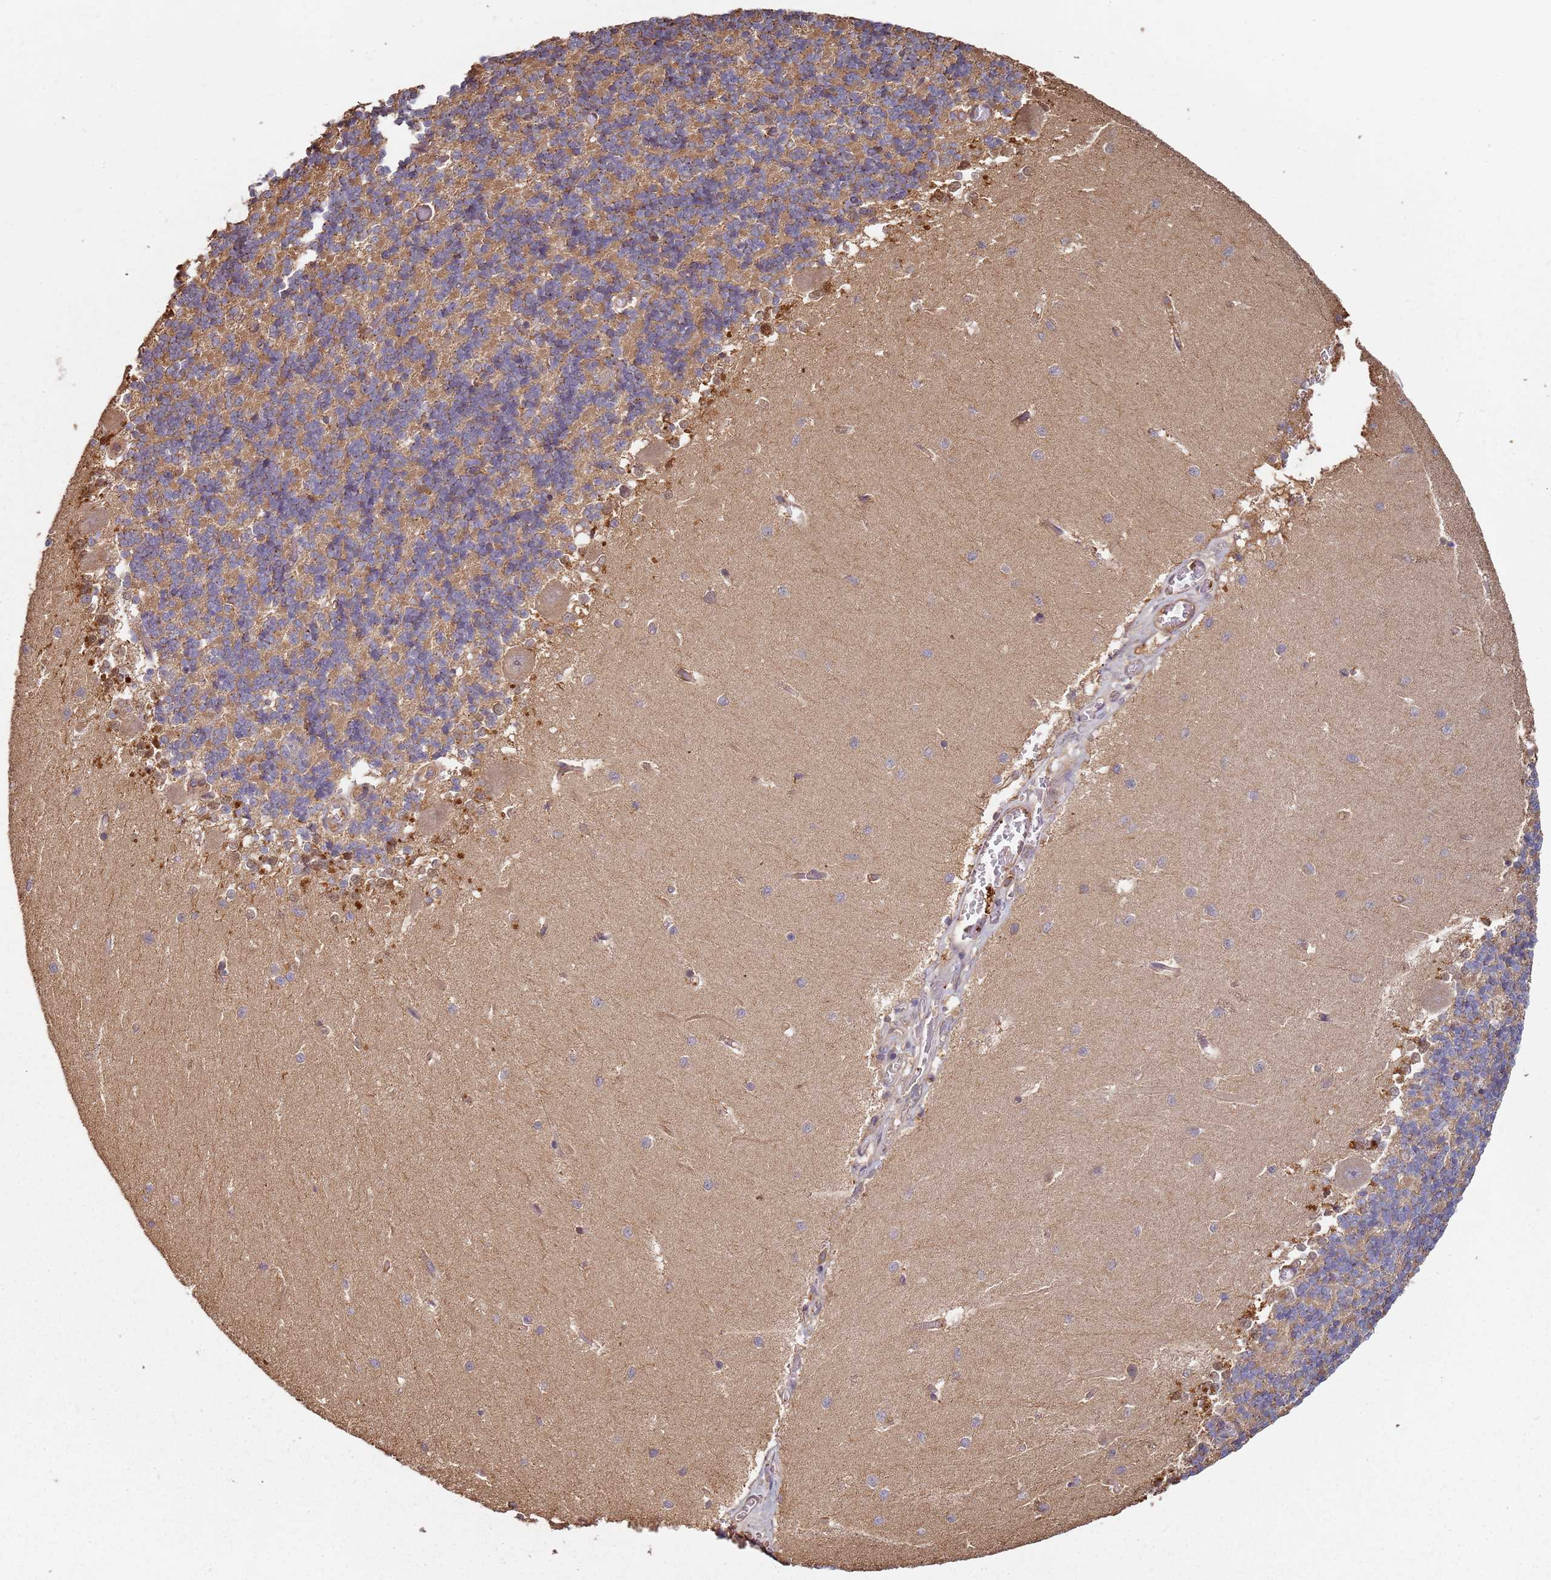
{"staining": {"intensity": "moderate", "quantity": "25%-75%", "location": "cytoplasmic/membranous"}, "tissue": "cerebellum", "cell_type": "Cells in granular layer", "image_type": "normal", "snomed": [{"axis": "morphology", "description": "Normal tissue, NOS"}, {"axis": "topography", "description": "Cerebellum"}], "caption": "Immunohistochemistry (DAB (3,3'-diaminobenzidine)) staining of unremarkable cerebellum shows moderate cytoplasmic/membranous protein expression in approximately 25%-75% of cells in granular layer.", "gene": "SCGB2B2", "patient": {"sex": "male", "age": 37}}